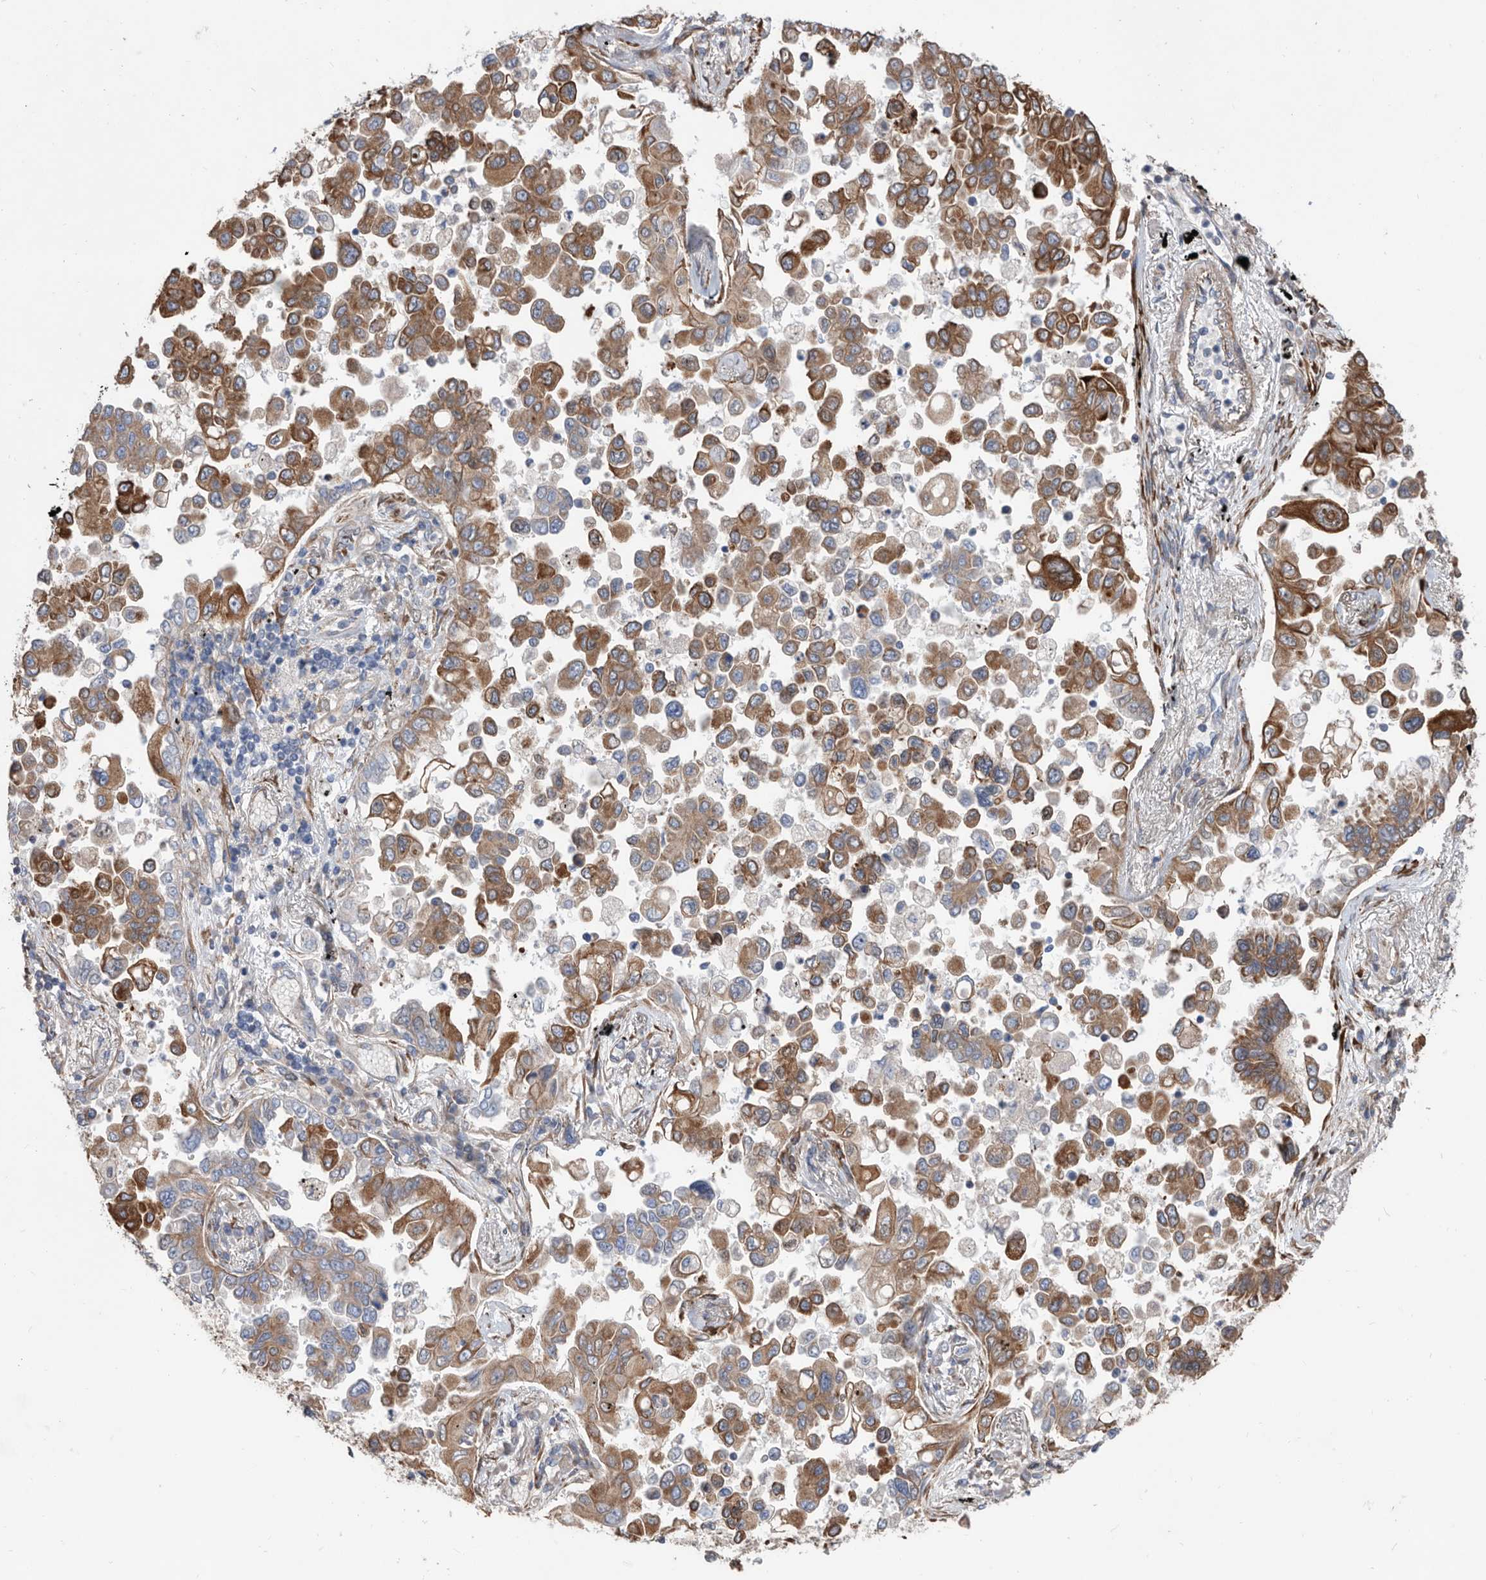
{"staining": {"intensity": "moderate", "quantity": ">75%", "location": "cytoplasmic/membranous"}, "tissue": "lung cancer", "cell_type": "Tumor cells", "image_type": "cancer", "snomed": [{"axis": "morphology", "description": "Adenocarcinoma, NOS"}, {"axis": "topography", "description": "Lung"}], "caption": "Immunohistochemistry photomicrograph of neoplastic tissue: human adenocarcinoma (lung) stained using immunohistochemistry (IHC) demonstrates medium levels of moderate protein expression localized specifically in the cytoplasmic/membranous of tumor cells, appearing as a cytoplasmic/membranous brown color.", "gene": "ATP13A3", "patient": {"sex": "female", "age": 67}}